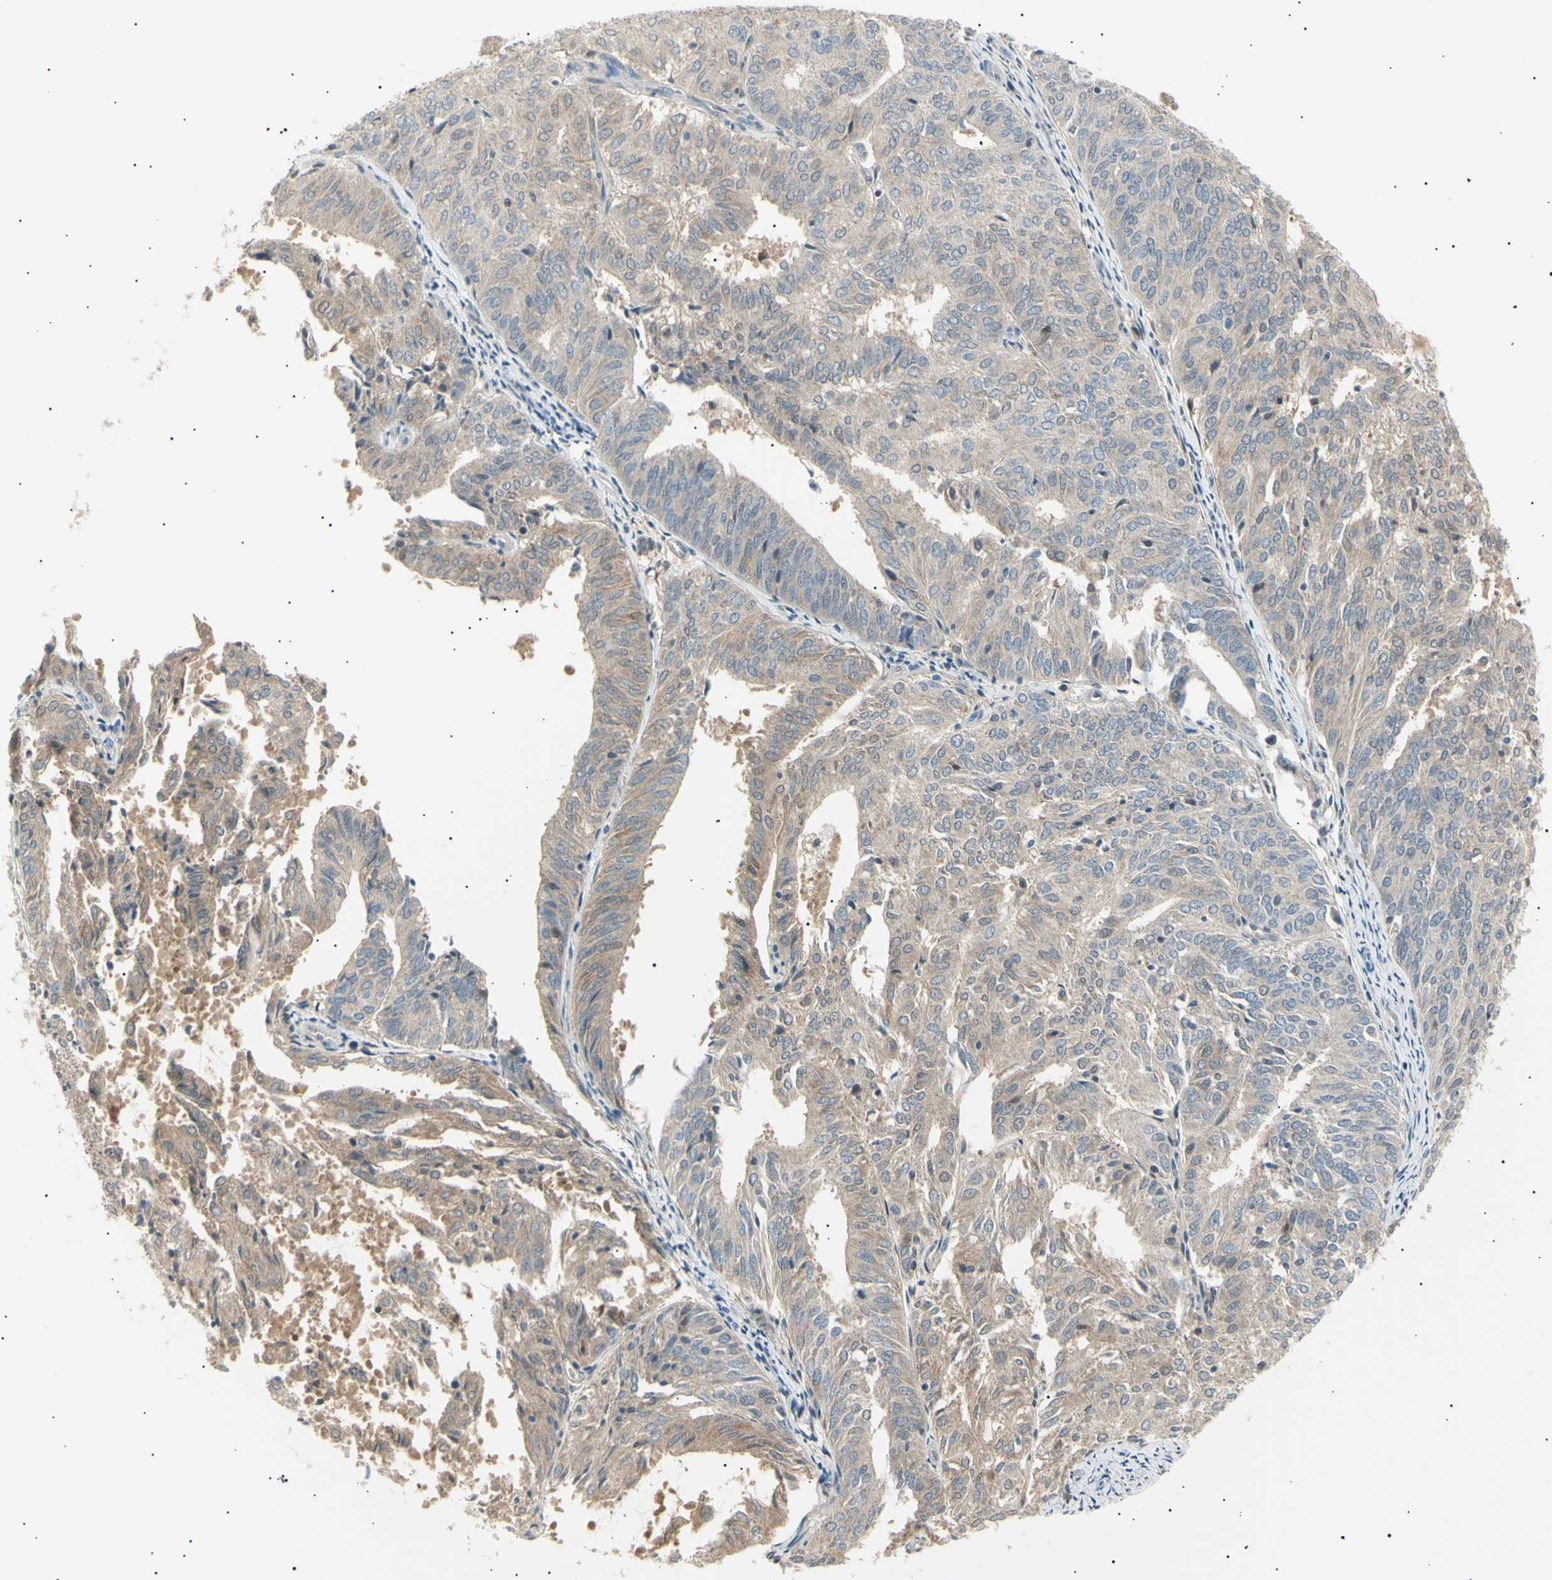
{"staining": {"intensity": "weak", "quantity": ">75%", "location": "cytoplasmic/membranous"}, "tissue": "endometrial cancer", "cell_type": "Tumor cells", "image_type": "cancer", "snomed": [{"axis": "morphology", "description": "Adenocarcinoma, NOS"}, {"axis": "topography", "description": "Uterus"}], "caption": "Immunohistochemical staining of human endometrial cancer shows low levels of weak cytoplasmic/membranous protein positivity in about >75% of tumor cells.", "gene": "LHPP", "patient": {"sex": "female", "age": 60}}